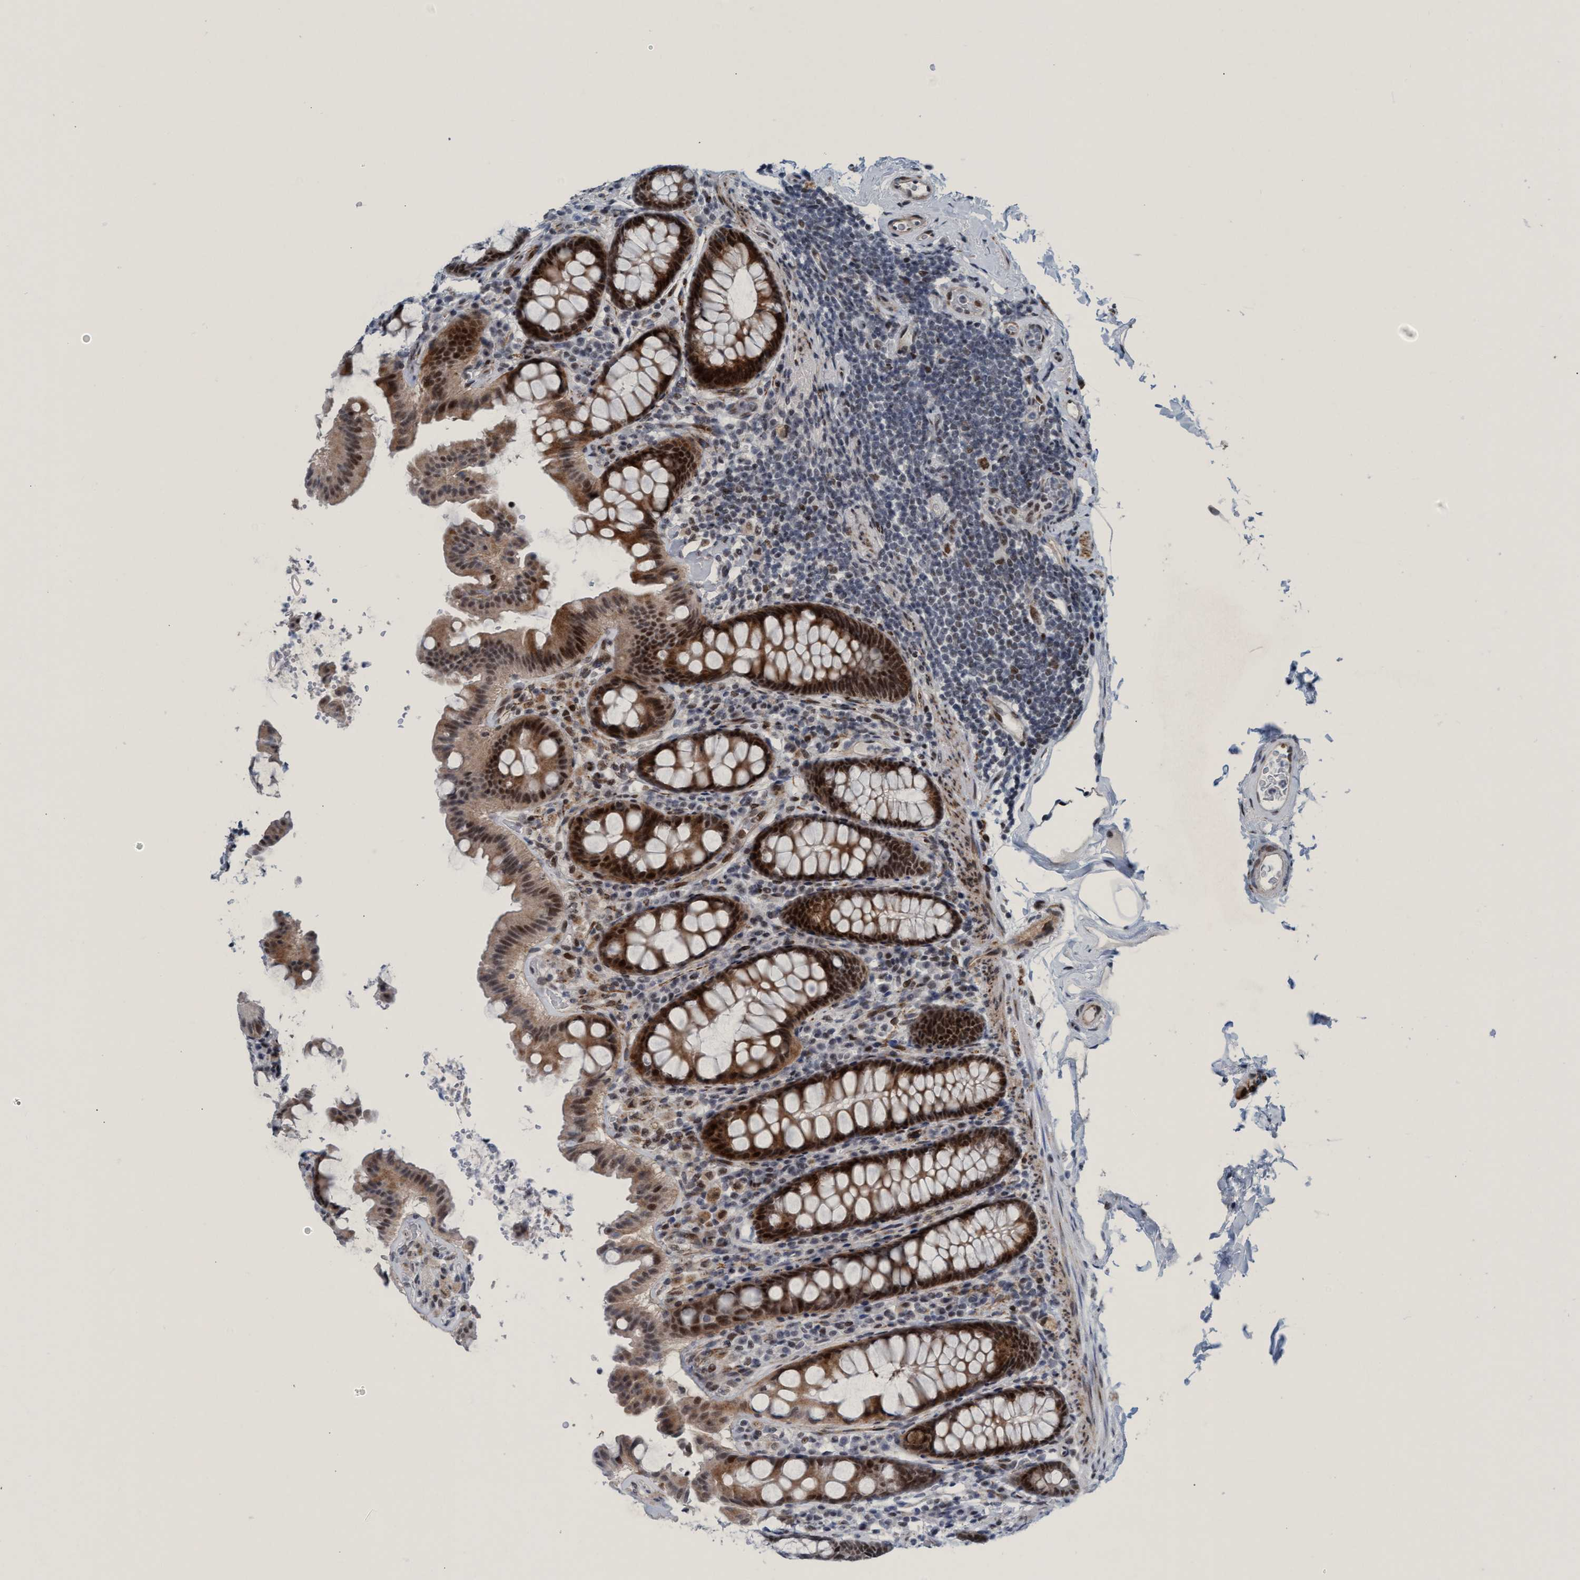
{"staining": {"intensity": "moderate", "quantity": ">75%", "location": "nuclear"}, "tissue": "colon", "cell_type": "Endothelial cells", "image_type": "normal", "snomed": [{"axis": "morphology", "description": "Normal tissue, NOS"}, {"axis": "topography", "description": "Colon"}, {"axis": "topography", "description": "Peripheral nerve tissue"}], "caption": "Colon stained with immunohistochemistry displays moderate nuclear expression in about >75% of endothelial cells.", "gene": "CWC27", "patient": {"sex": "female", "age": 61}}